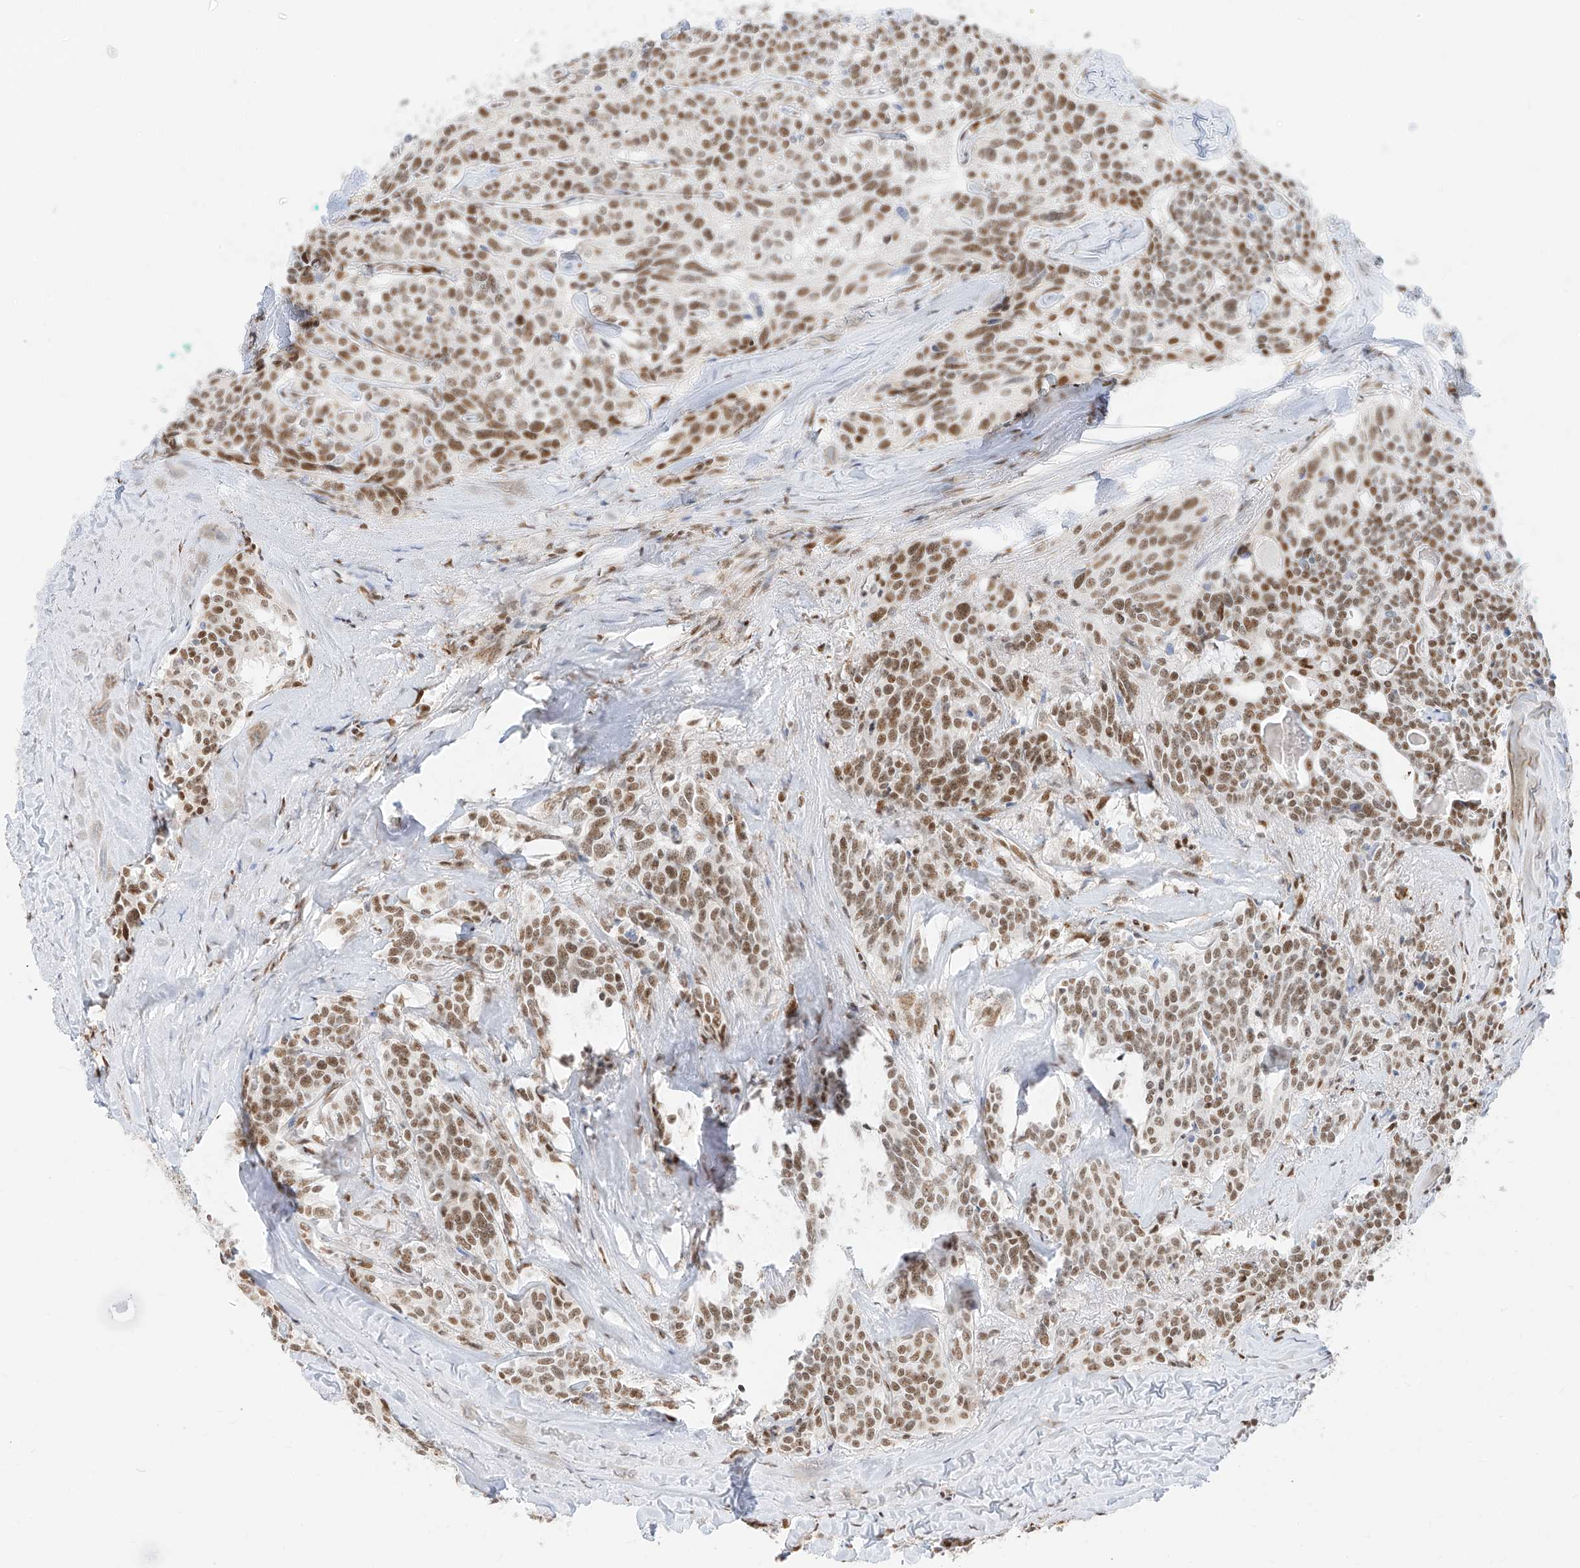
{"staining": {"intensity": "moderate", "quantity": ">75%", "location": "nuclear"}, "tissue": "carcinoid", "cell_type": "Tumor cells", "image_type": "cancer", "snomed": [{"axis": "morphology", "description": "Carcinoid, malignant, NOS"}, {"axis": "topography", "description": "Lung"}], "caption": "An immunohistochemistry (IHC) photomicrograph of neoplastic tissue is shown. Protein staining in brown shows moderate nuclear positivity in malignant carcinoid within tumor cells. The protein is shown in brown color, while the nuclei are stained blue.", "gene": "SUPT5H", "patient": {"sex": "female", "age": 46}}